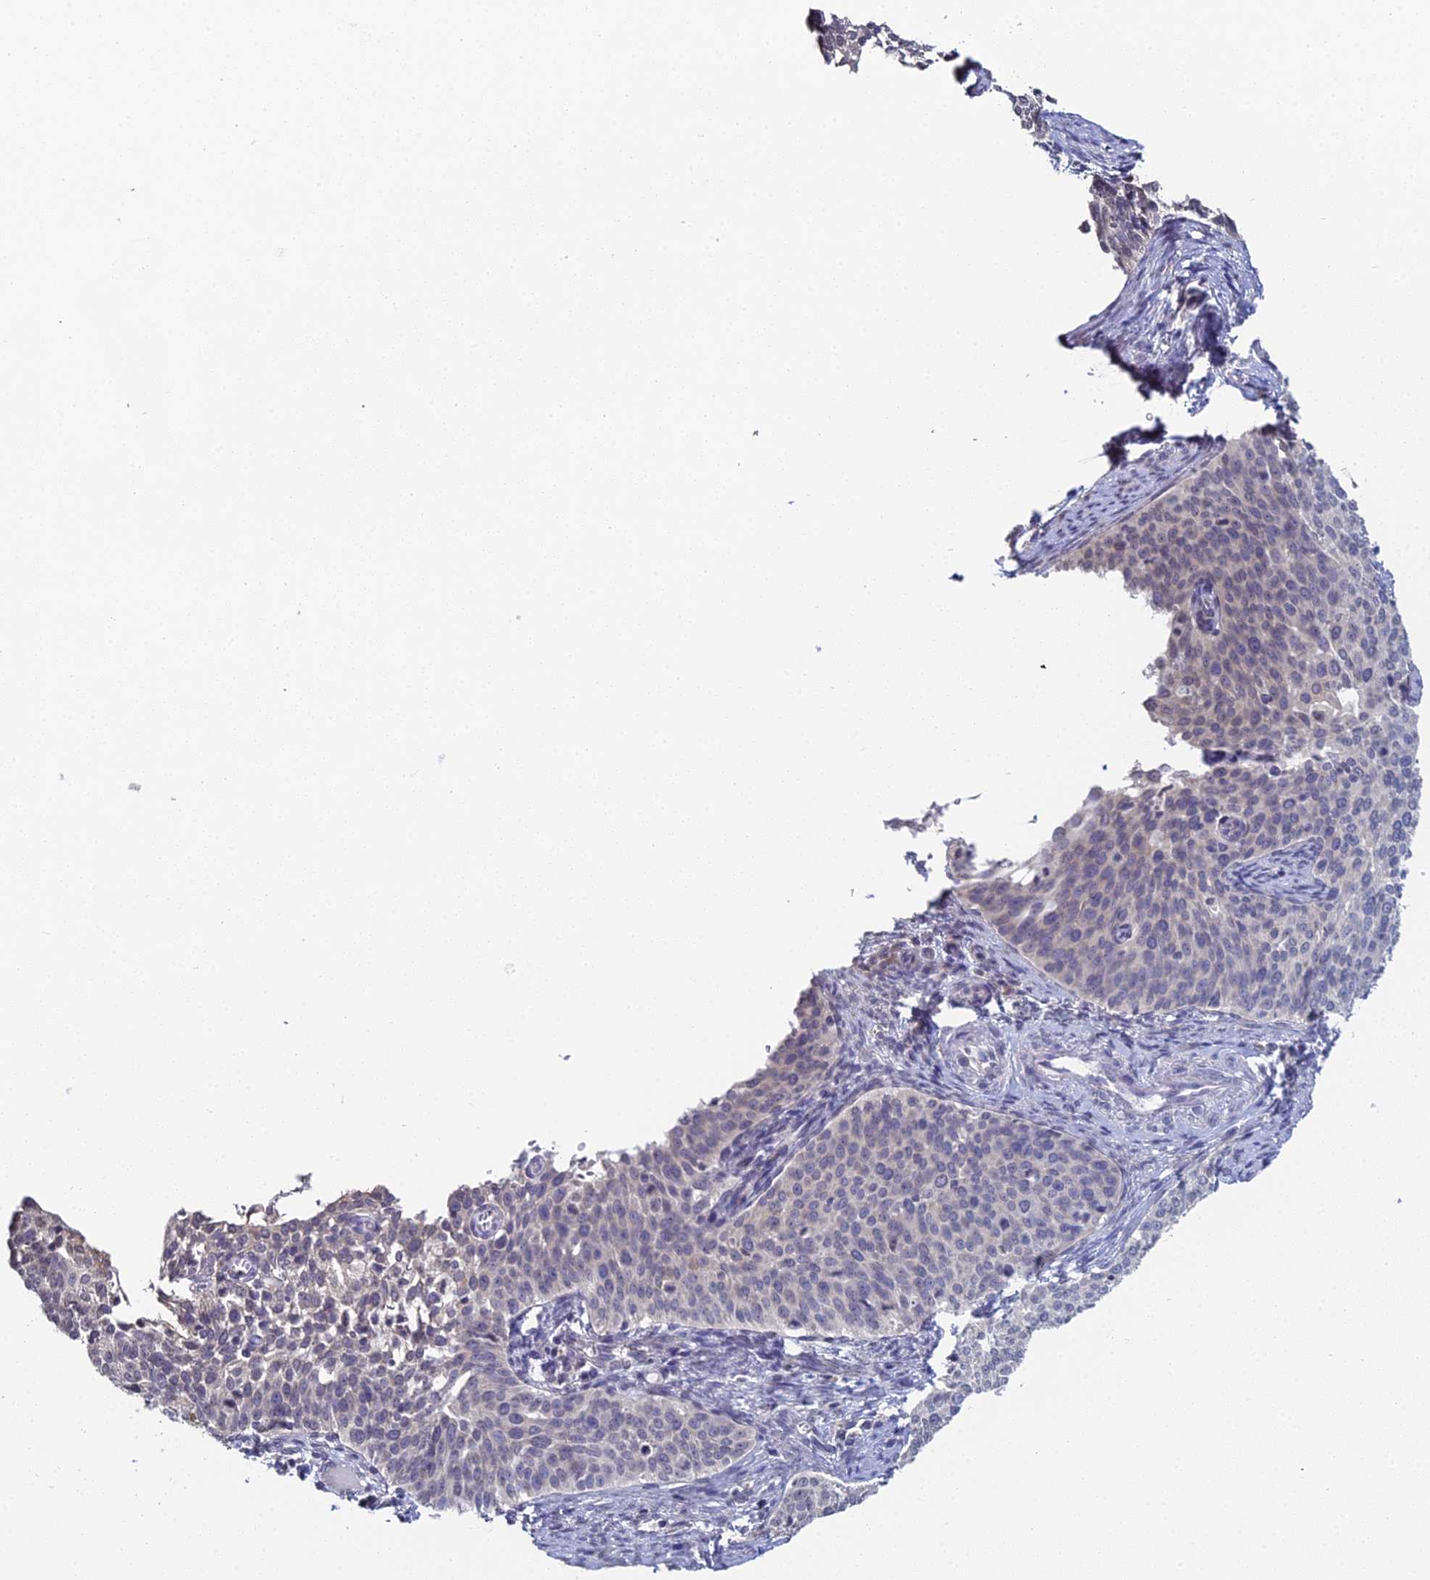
{"staining": {"intensity": "negative", "quantity": "none", "location": "none"}, "tissue": "cervical cancer", "cell_type": "Tumor cells", "image_type": "cancer", "snomed": [{"axis": "morphology", "description": "Squamous cell carcinoma, NOS"}, {"axis": "topography", "description": "Cervix"}], "caption": "Tumor cells show no significant protein positivity in cervical cancer. (Stains: DAB immunohistochemistry with hematoxylin counter stain, Microscopy: brightfield microscopy at high magnification).", "gene": "PRR22", "patient": {"sex": "female", "age": 44}}